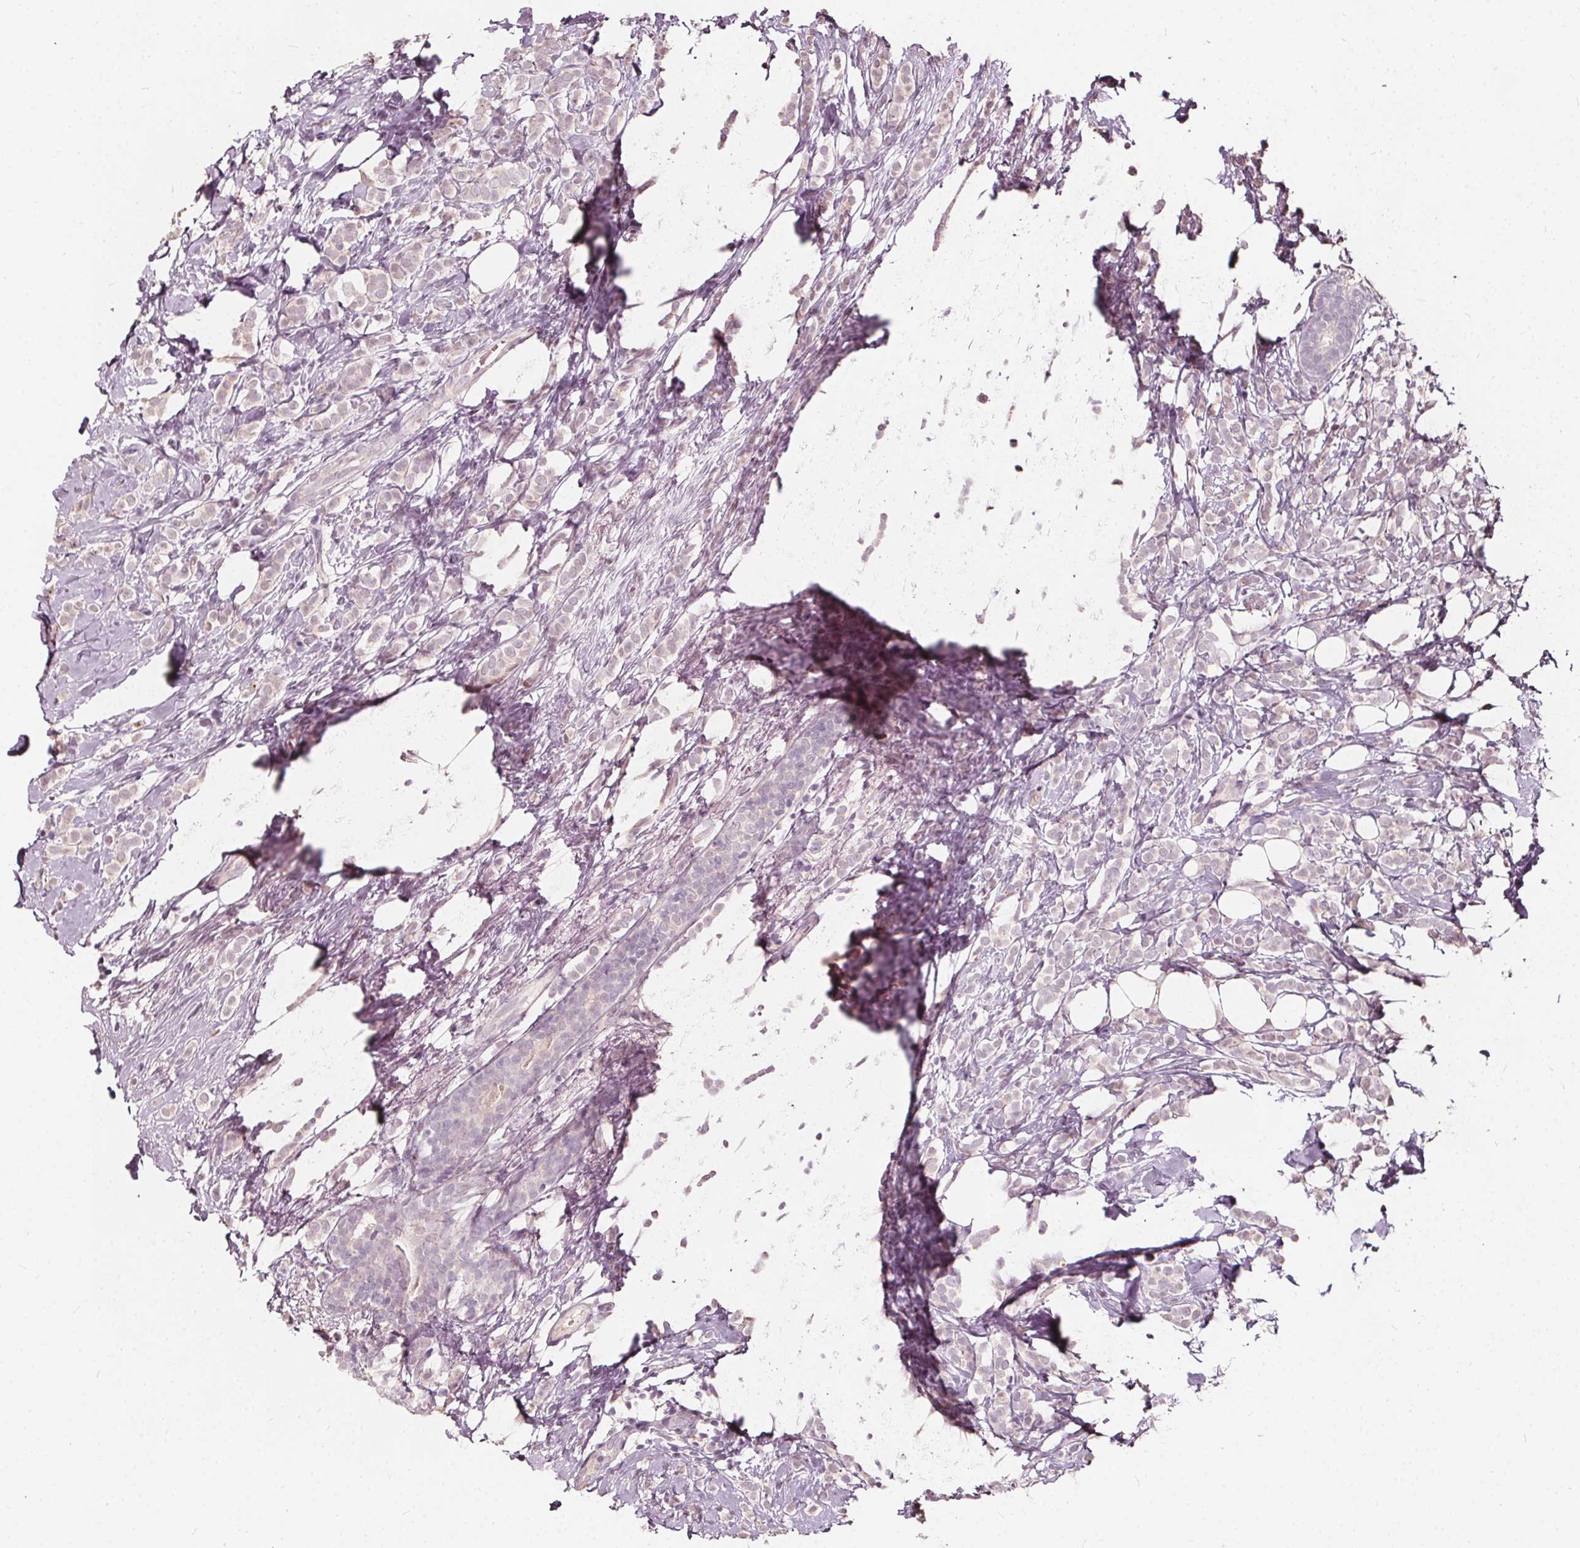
{"staining": {"intensity": "negative", "quantity": "none", "location": "none"}, "tissue": "breast cancer", "cell_type": "Tumor cells", "image_type": "cancer", "snomed": [{"axis": "morphology", "description": "Lobular carcinoma"}, {"axis": "topography", "description": "Breast"}], "caption": "The IHC histopathology image has no significant positivity in tumor cells of lobular carcinoma (breast) tissue.", "gene": "NPC1L1", "patient": {"sex": "female", "age": 49}}